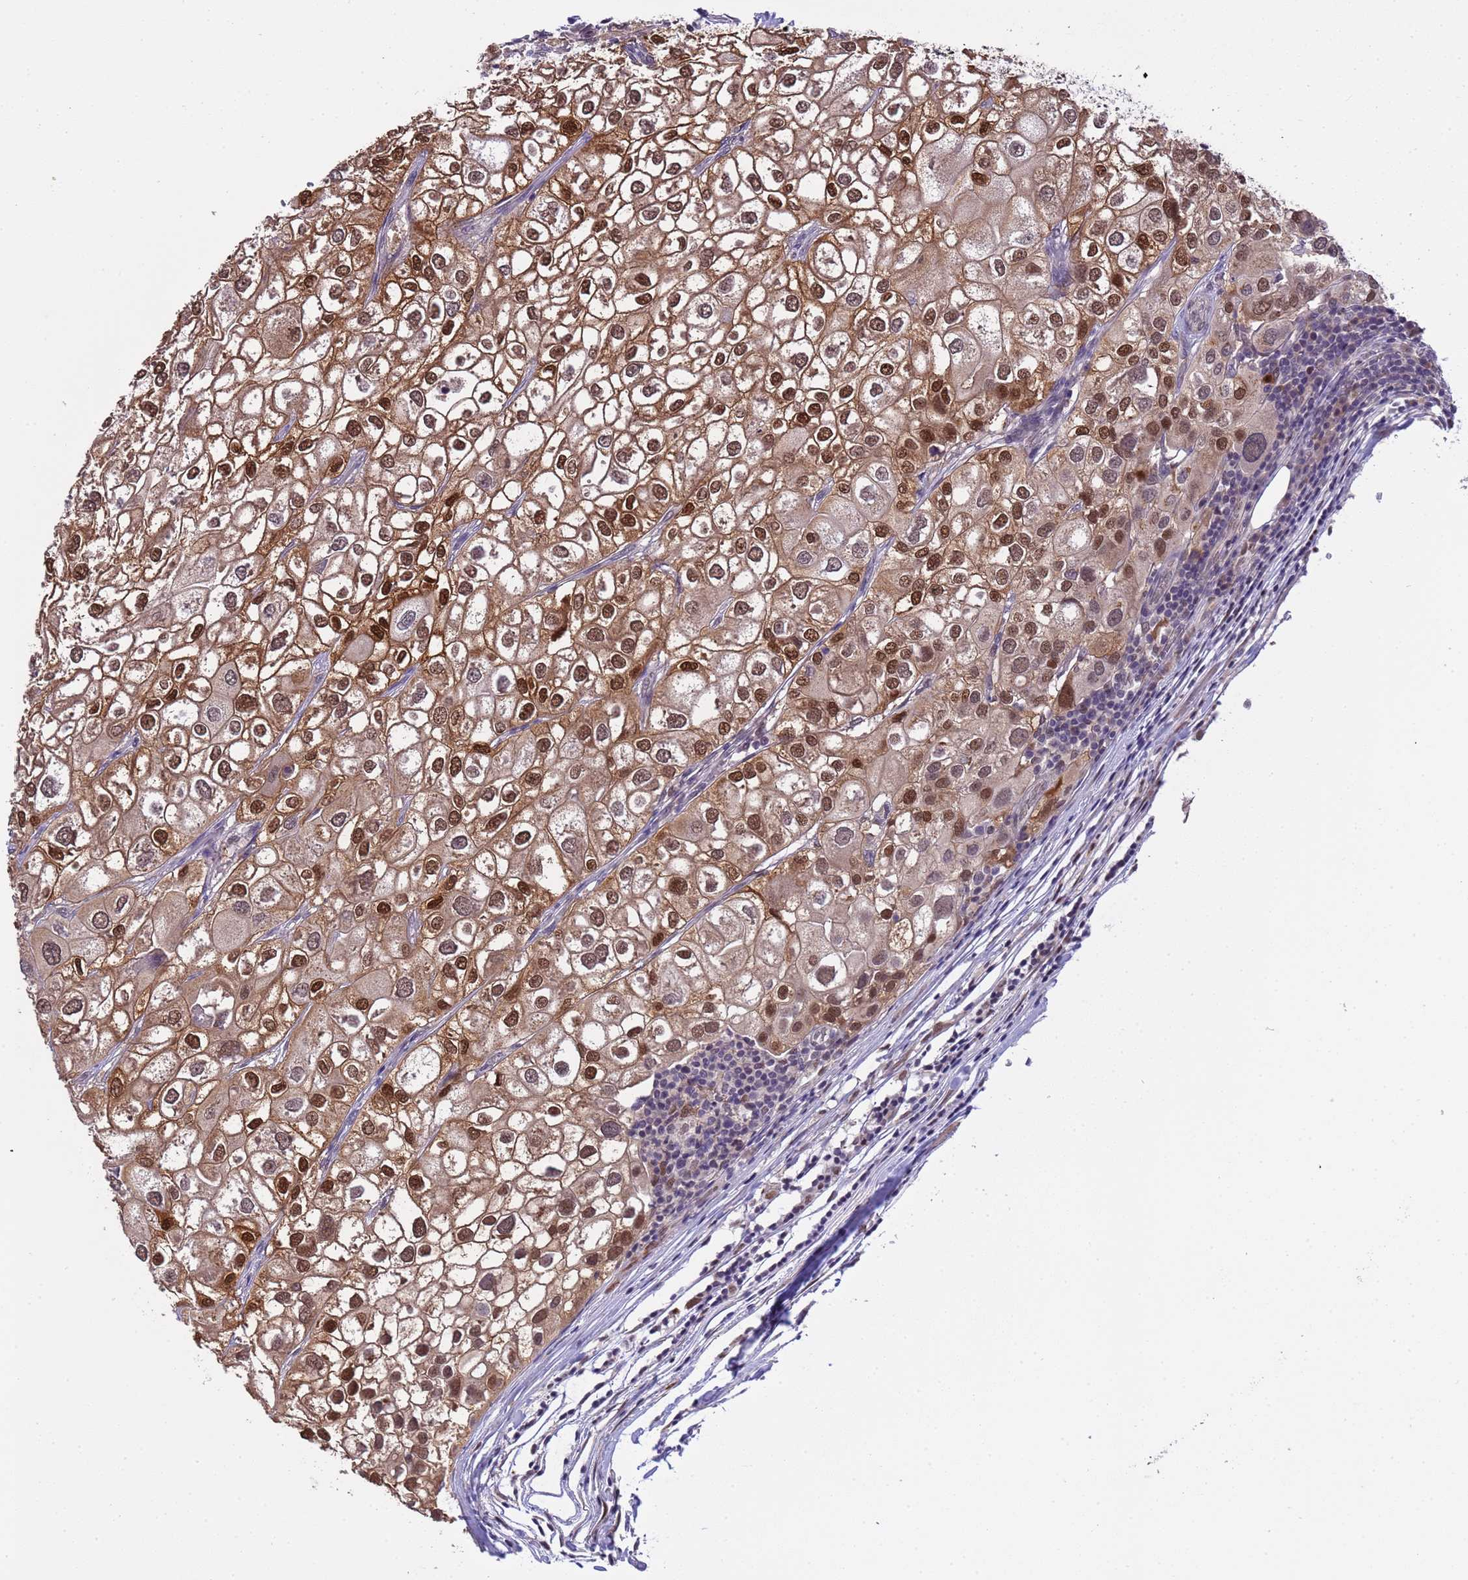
{"staining": {"intensity": "moderate", "quantity": ">75%", "location": "cytoplasmic/membranous,nuclear"}, "tissue": "urothelial cancer", "cell_type": "Tumor cells", "image_type": "cancer", "snomed": [{"axis": "morphology", "description": "Urothelial carcinoma, High grade"}, {"axis": "topography", "description": "Urinary bladder"}], "caption": "Immunohistochemistry (IHC) of human urothelial cancer displays medium levels of moderate cytoplasmic/membranous and nuclear positivity in about >75% of tumor cells.", "gene": "ZBTB5", "patient": {"sex": "male", "age": 64}}